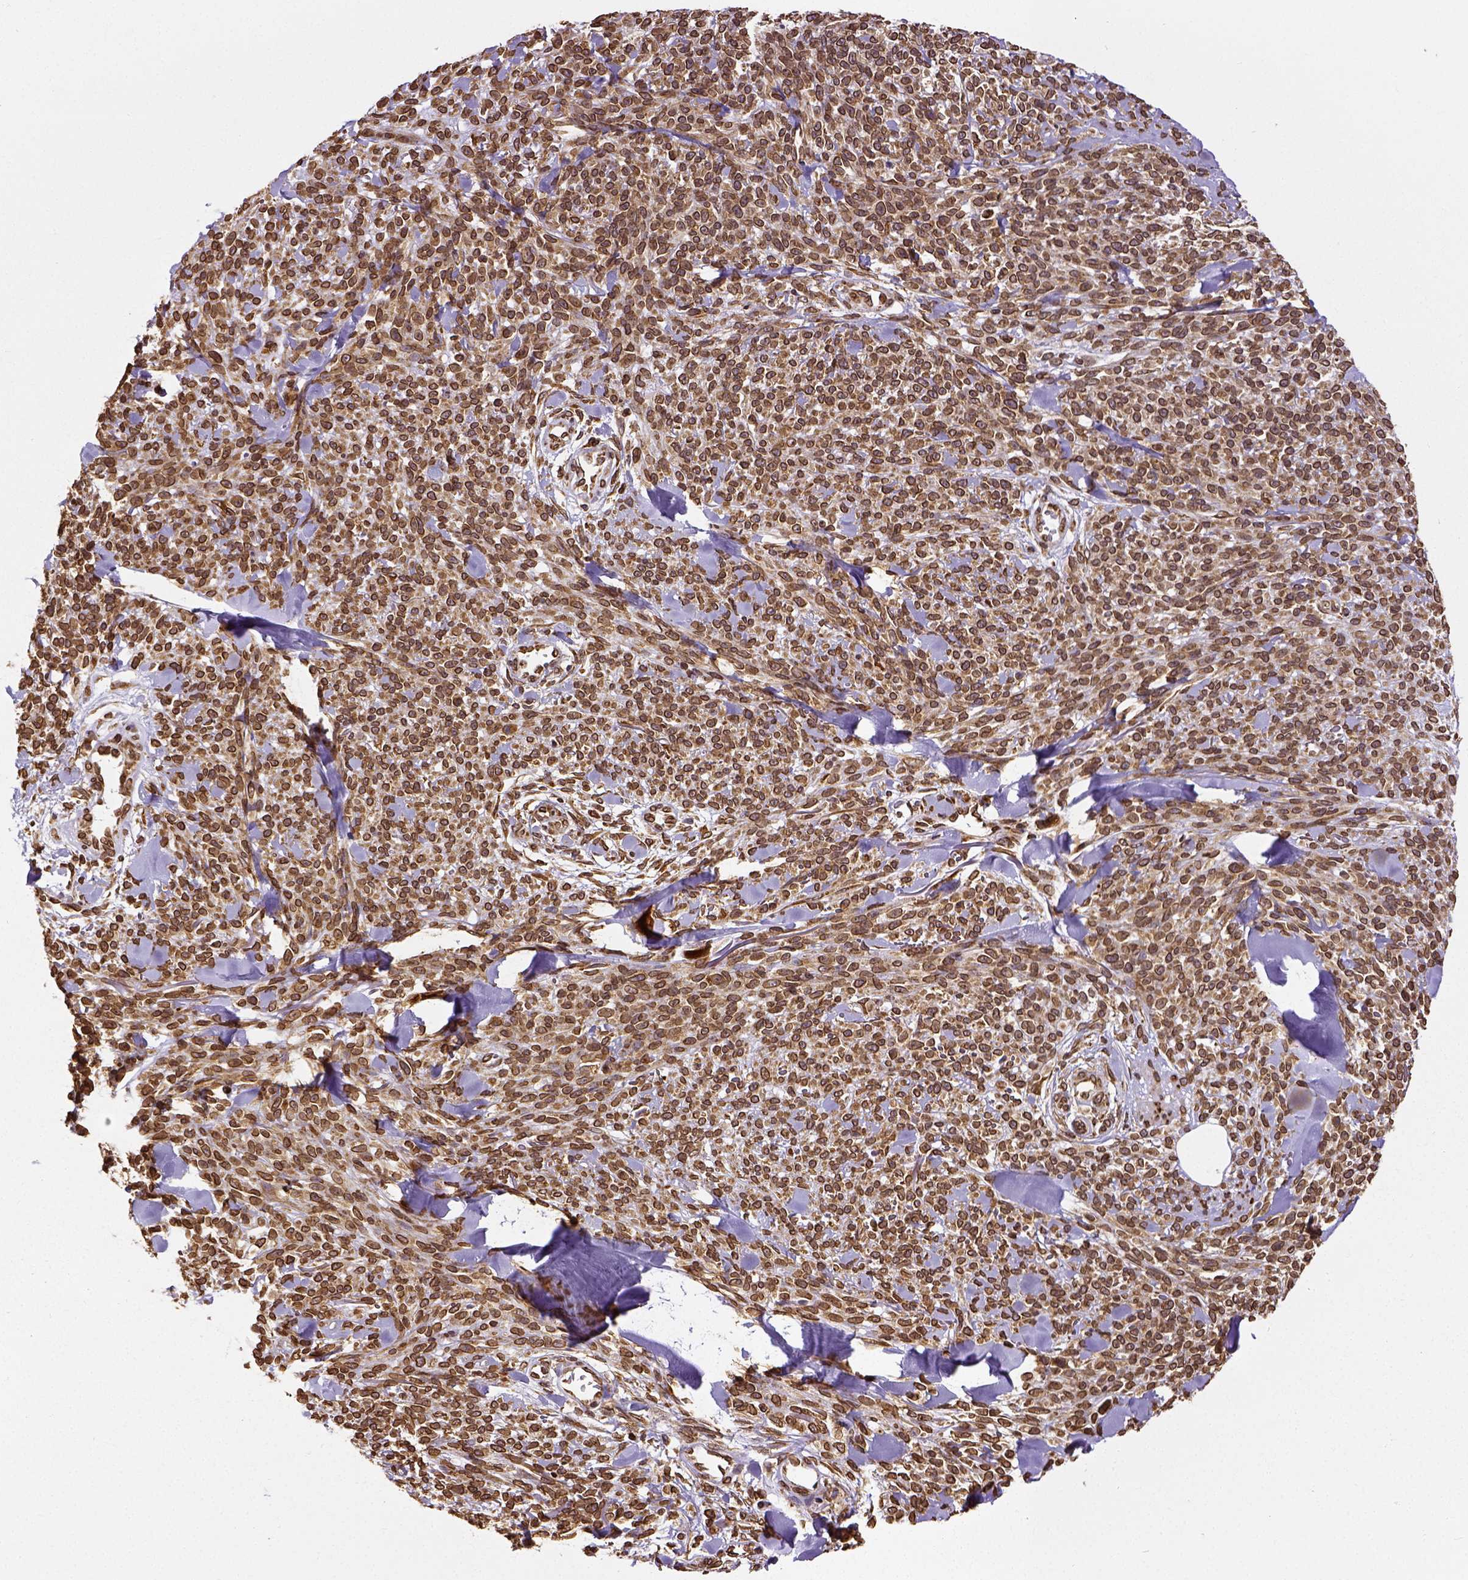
{"staining": {"intensity": "strong", "quantity": ">75%", "location": "cytoplasmic/membranous,nuclear"}, "tissue": "melanoma", "cell_type": "Tumor cells", "image_type": "cancer", "snomed": [{"axis": "morphology", "description": "Malignant melanoma, NOS"}, {"axis": "topography", "description": "Skin"}, {"axis": "topography", "description": "Skin of trunk"}], "caption": "Immunohistochemical staining of human melanoma demonstrates strong cytoplasmic/membranous and nuclear protein positivity in approximately >75% of tumor cells. The staining is performed using DAB (3,3'-diaminobenzidine) brown chromogen to label protein expression. The nuclei are counter-stained blue using hematoxylin.", "gene": "MTDH", "patient": {"sex": "male", "age": 74}}